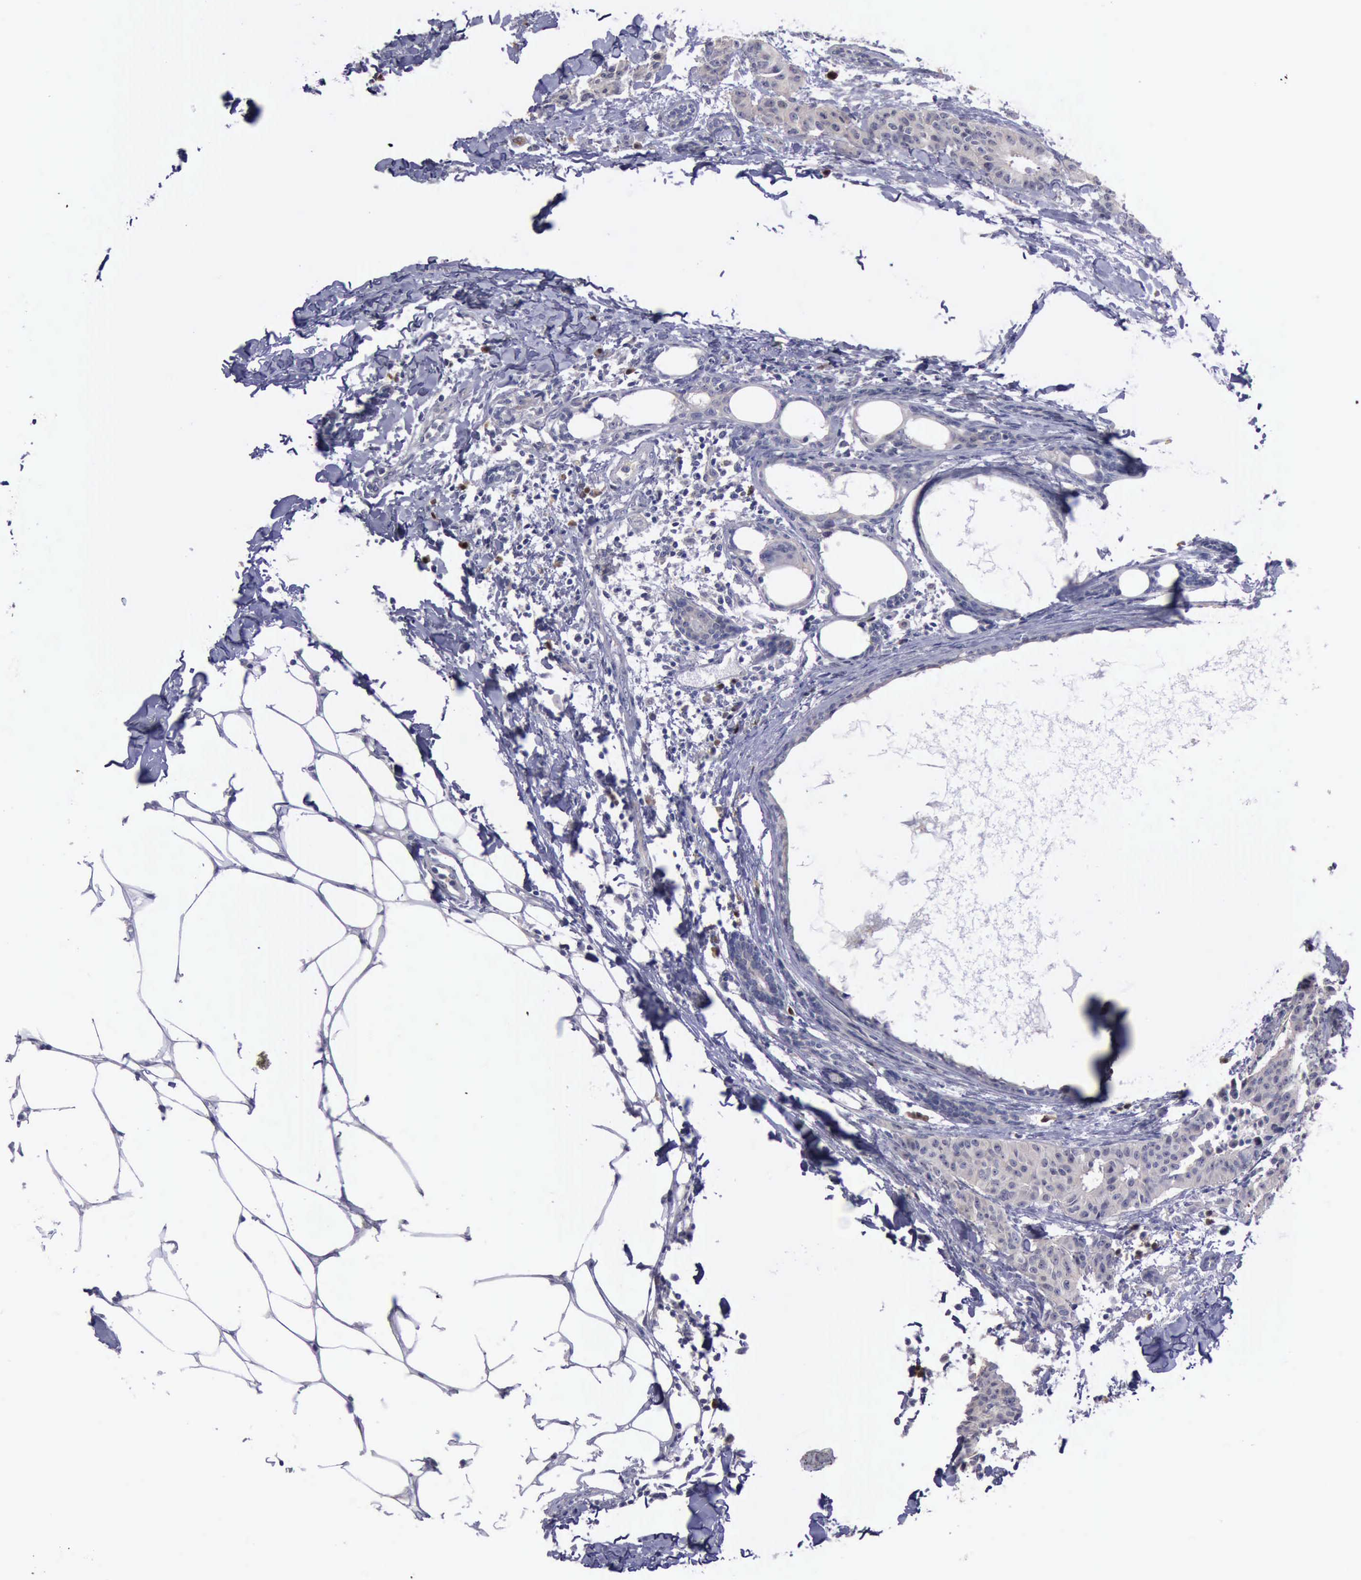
{"staining": {"intensity": "negative", "quantity": "none", "location": "none"}, "tissue": "breast cancer", "cell_type": "Tumor cells", "image_type": "cancer", "snomed": [{"axis": "morphology", "description": "Duct carcinoma"}, {"axis": "topography", "description": "Breast"}], "caption": "Immunohistochemistry (IHC) of human breast cancer (infiltrating ductal carcinoma) displays no positivity in tumor cells.", "gene": "CEP128", "patient": {"sex": "female", "age": 40}}